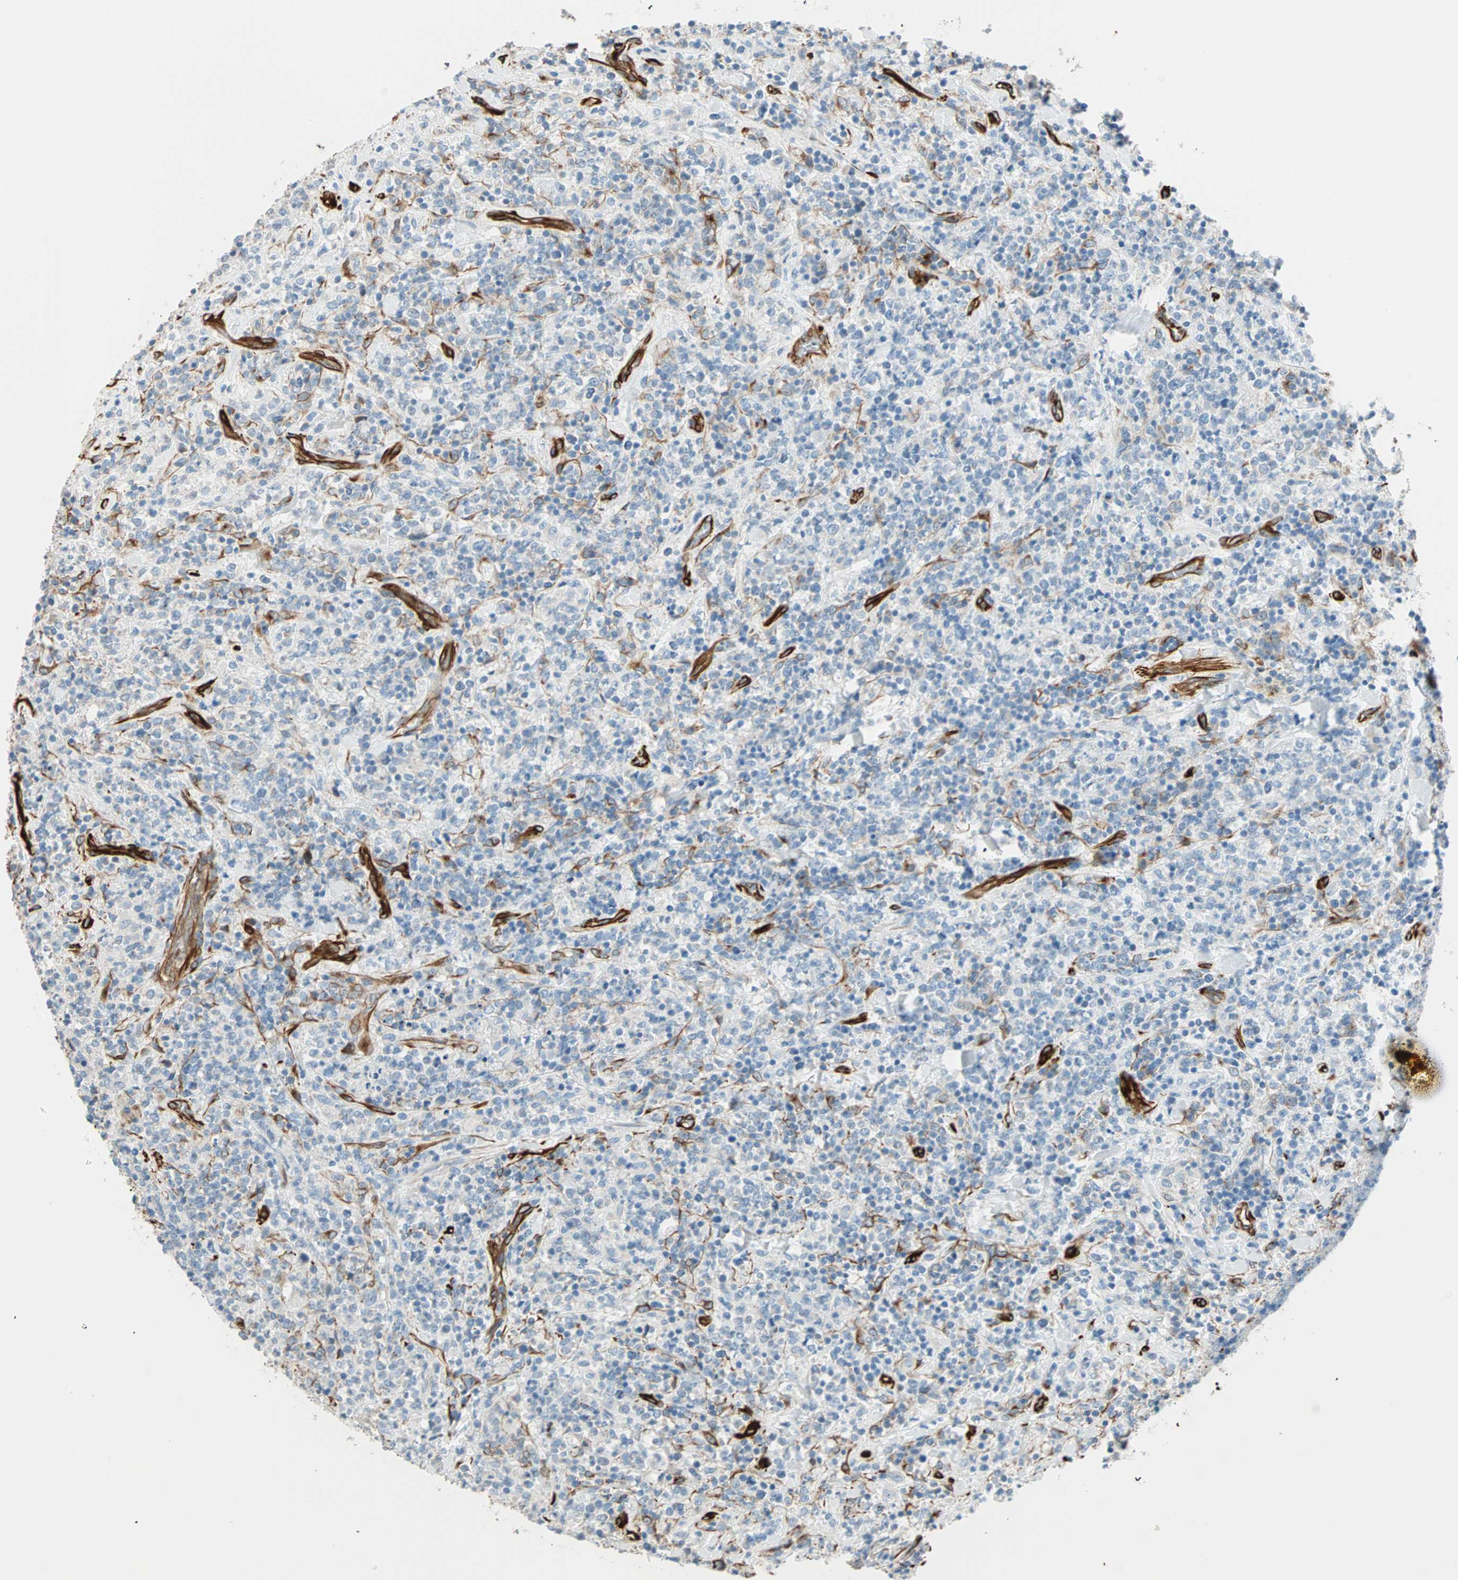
{"staining": {"intensity": "negative", "quantity": "none", "location": "none"}, "tissue": "lymphoma", "cell_type": "Tumor cells", "image_type": "cancer", "snomed": [{"axis": "morphology", "description": "Malignant lymphoma, non-Hodgkin's type, High grade"}, {"axis": "topography", "description": "Soft tissue"}], "caption": "This is a micrograph of IHC staining of high-grade malignant lymphoma, non-Hodgkin's type, which shows no expression in tumor cells. (DAB IHC, high magnification).", "gene": "NES", "patient": {"sex": "male", "age": 18}}